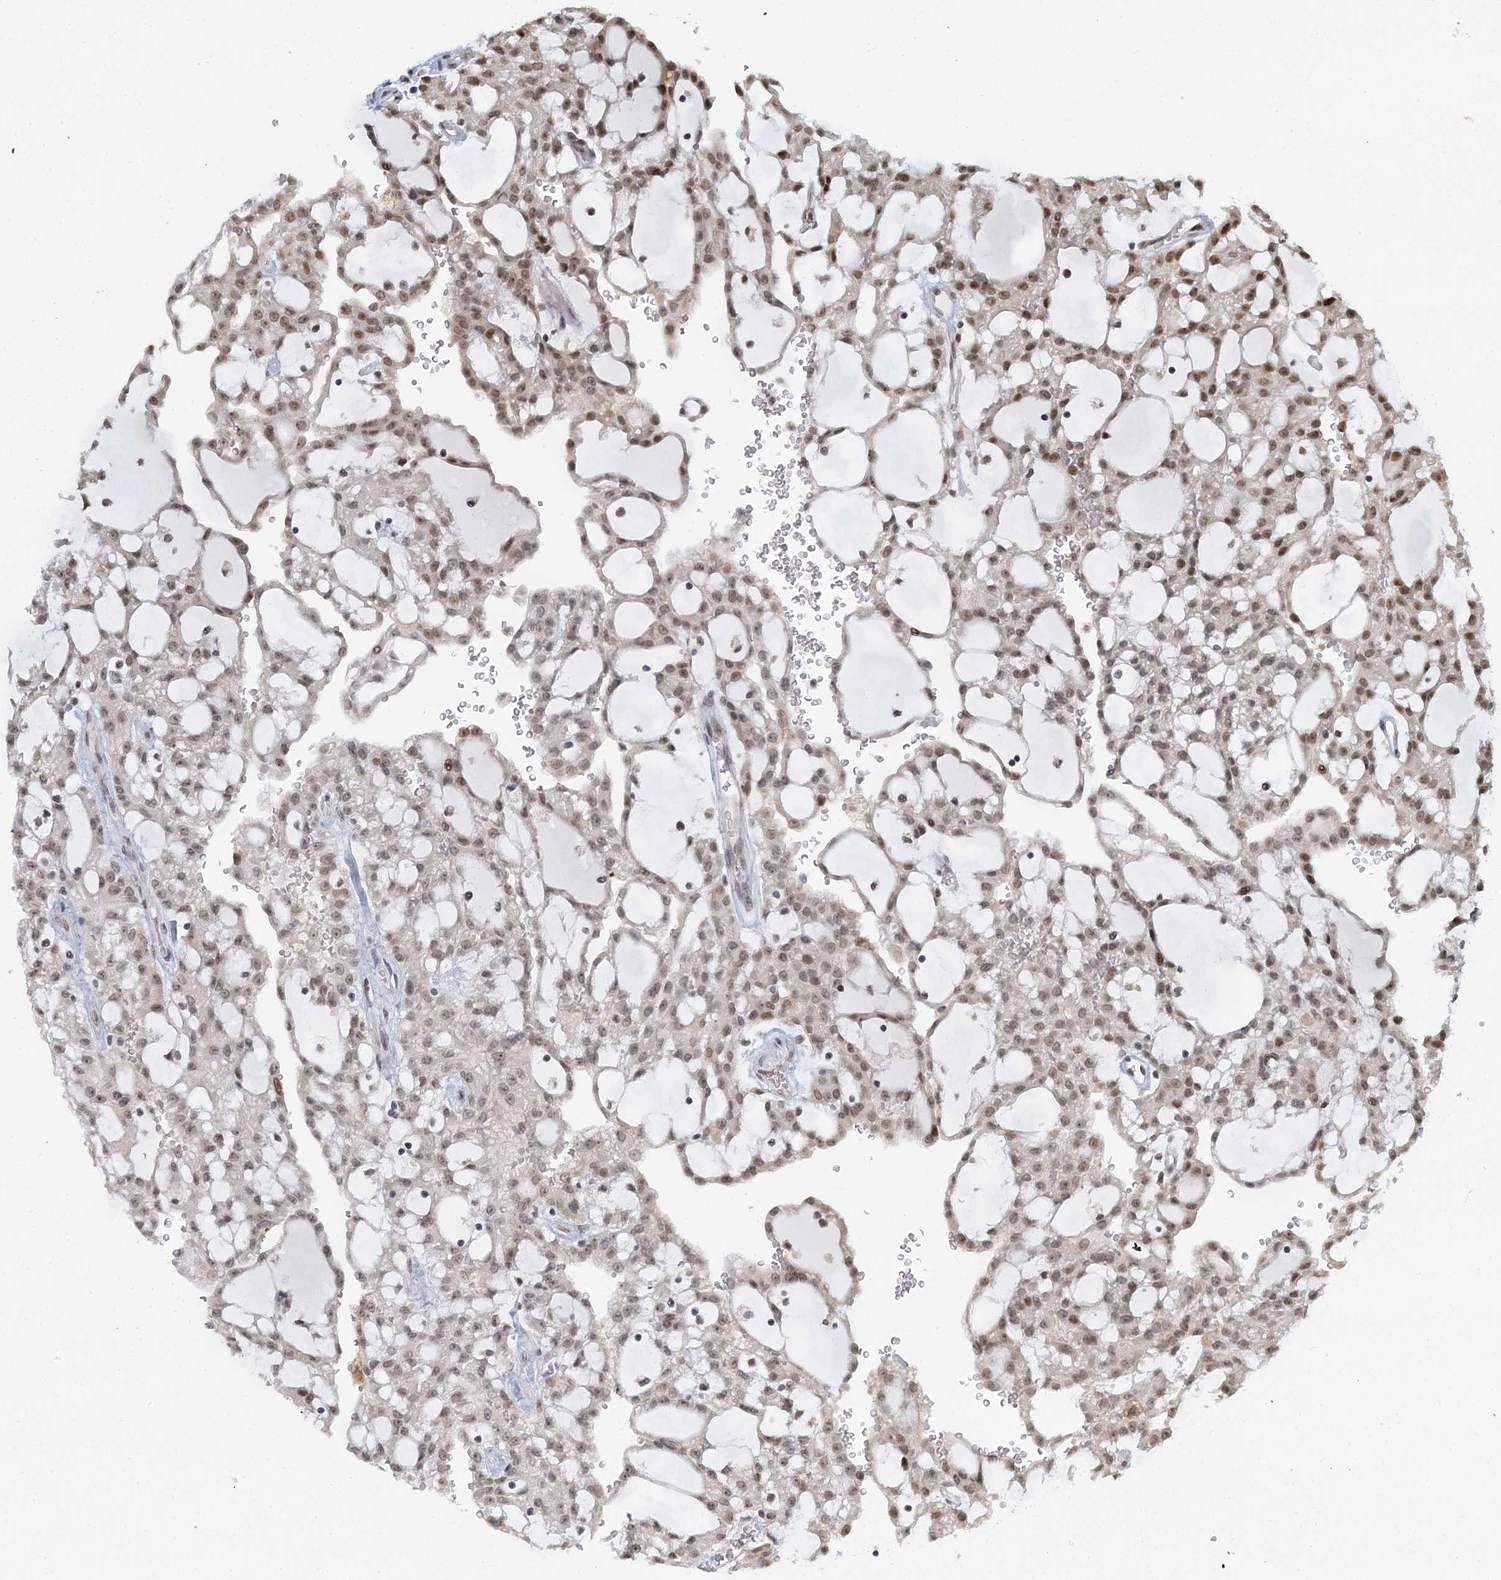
{"staining": {"intensity": "moderate", "quantity": "25%-75%", "location": "nuclear"}, "tissue": "renal cancer", "cell_type": "Tumor cells", "image_type": "cancer", "snomed": [{"axis": "morphology", "description": "Adenocarcinoma, NOS"}, {"axis": "topography", "description": "Kidney"}], "caption": "Immunohistochemical staining of human adenocarcinoma (renal) demonstrates medium levels of moderate nuclear protein expression in about 25%-75% of tumor cells. (DAB (3,3'-diaminobenzidine) IHC, brown staining for protein, blue staining for nuclei).", "gene": "TREX1", "patient": {"sex": "male", "age": 63}}